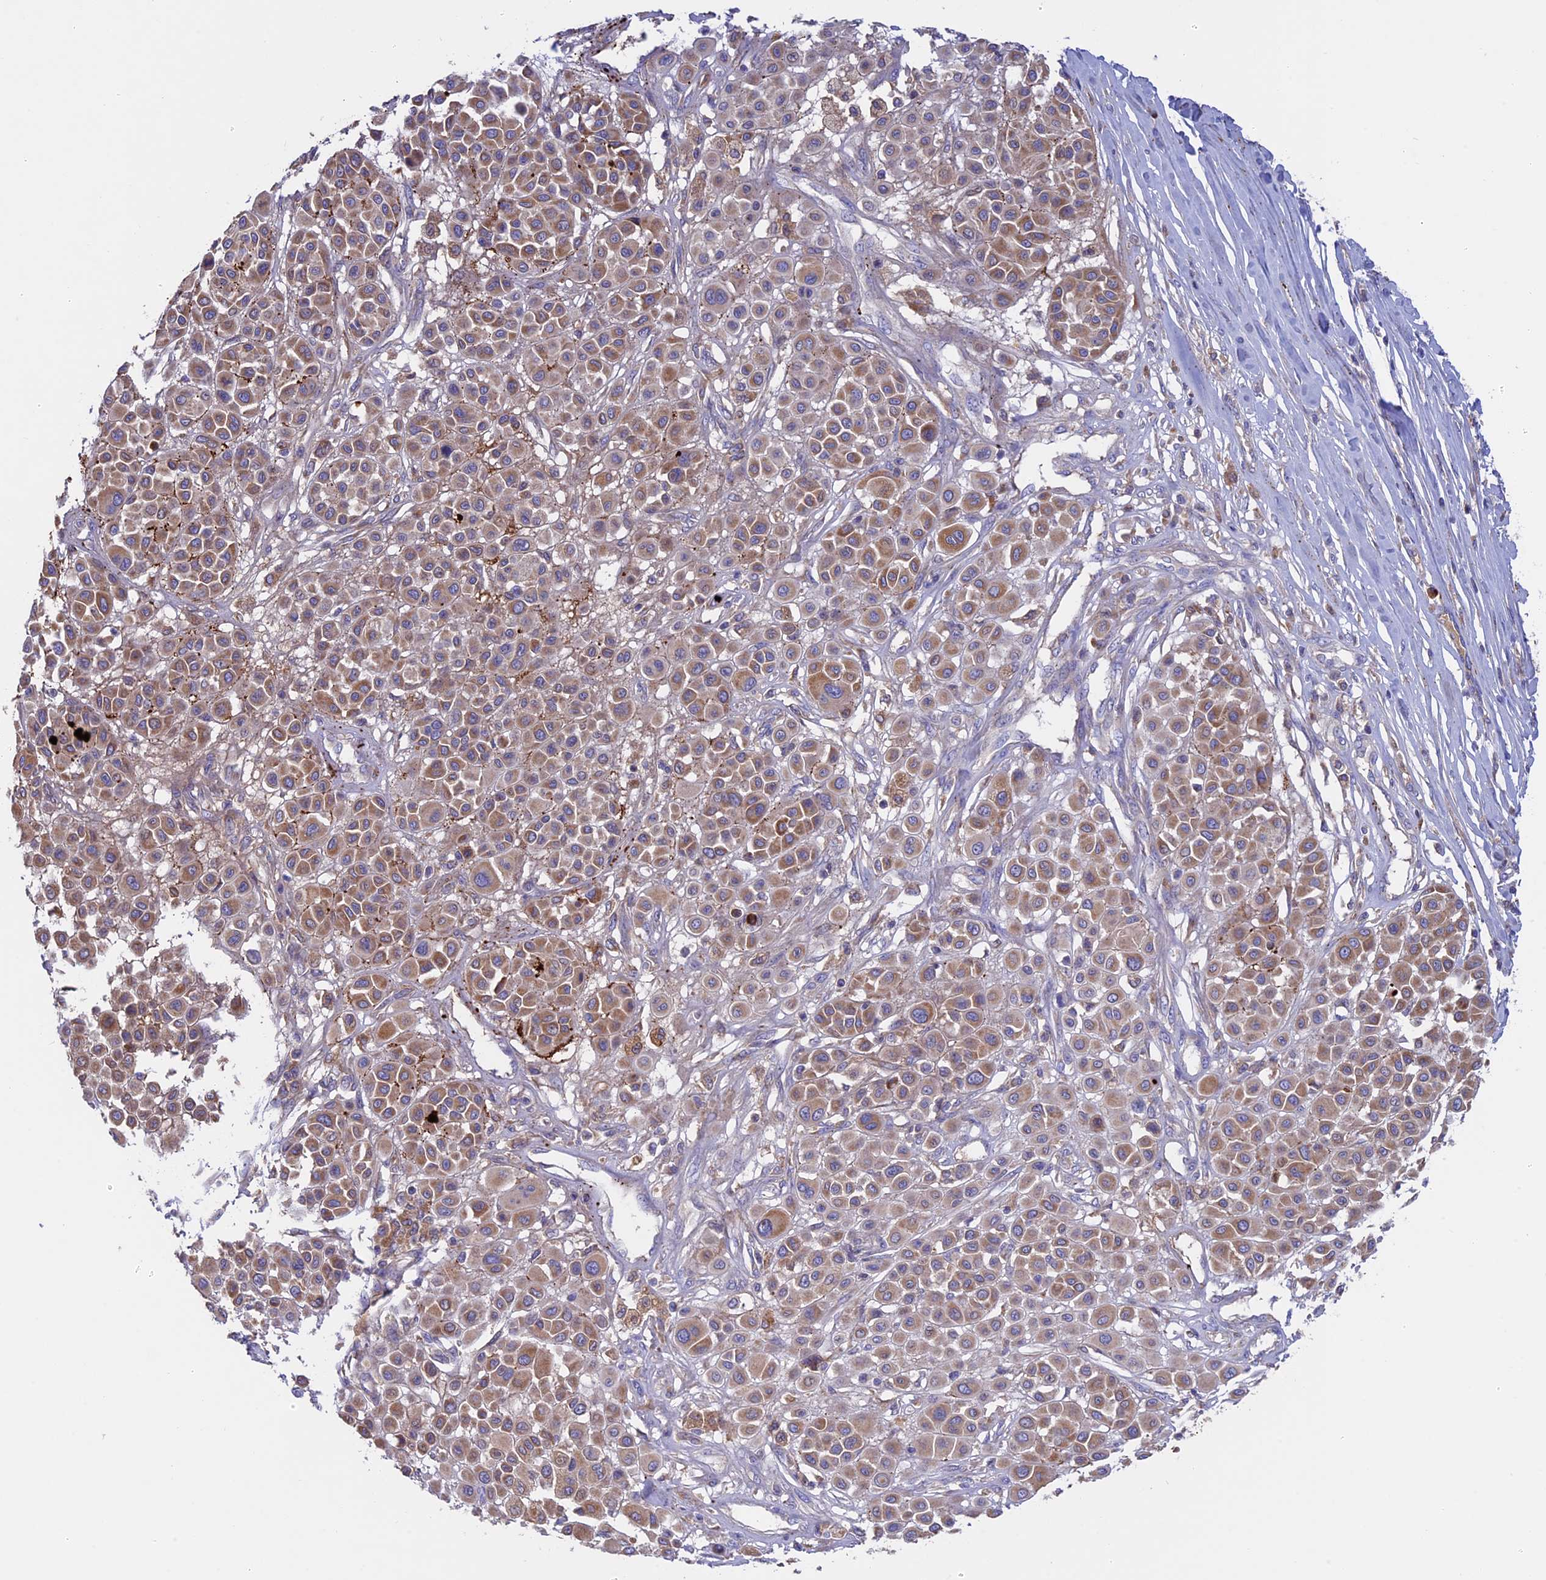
{"staining": {"intensity": "moderate", "quantity": ">75%", "location": "cytoplasmic/membranous"}, "tissue": "melanoma", "cell_type": "Tumor cells", "image_type": "cancer", "snomed": [{"axis": "morphology", "description": "Malignant melanoma, Metastatic site"}, {"axis": "topography", "description": "Soft tissue"}], "caption": "DAB immunohistochemical staining of human malignant melanoma (metastatic site) exhibits moderate cytoplasmic/membranous protein expression in about >75% of tumor cells.", "gene": "PTPN9", "patient": {"sex": "male", "age": 41}}